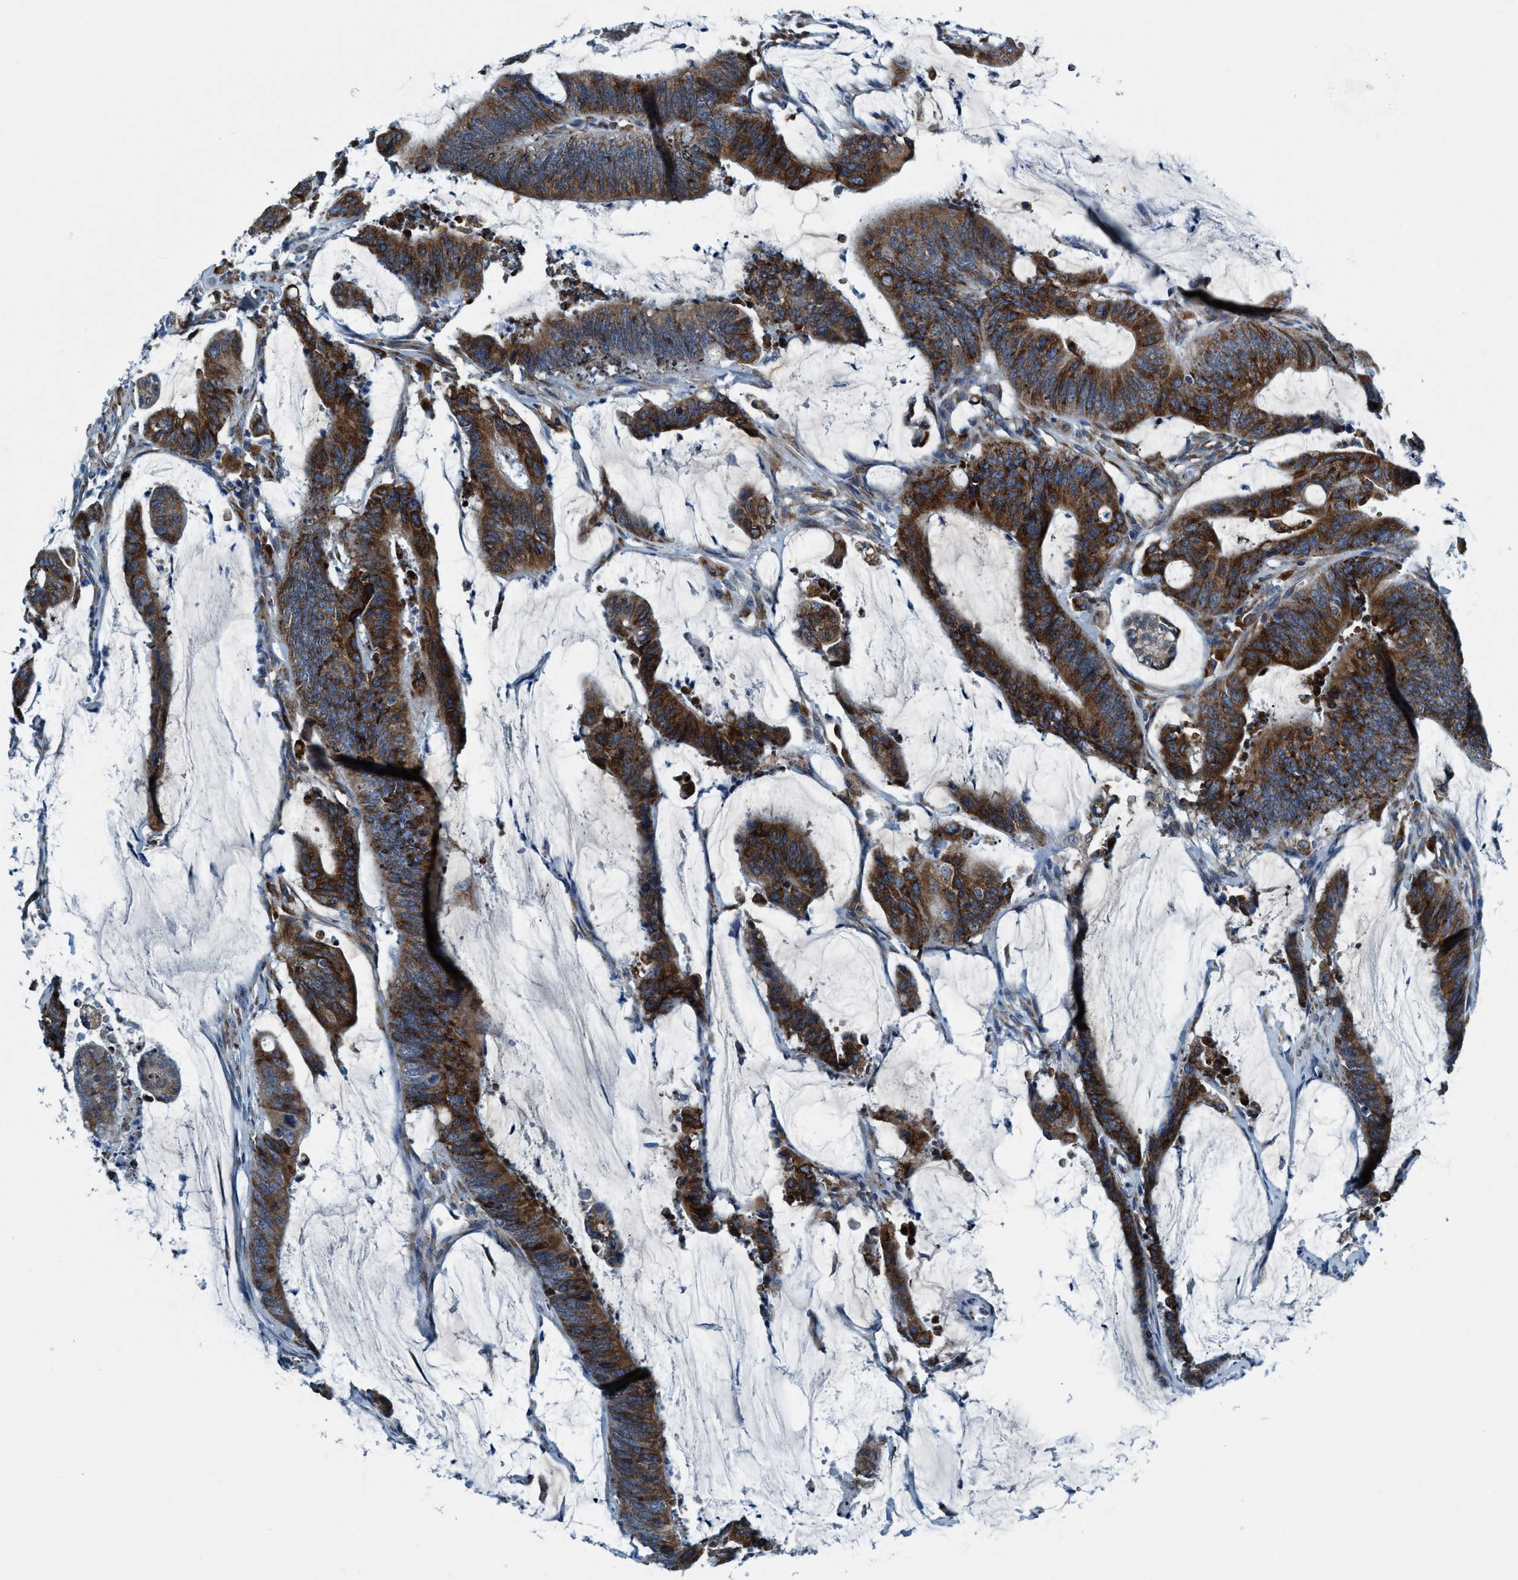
{"staining": {"intensity": "strong", "quantity": ">75%", "location": "cytoplasmic/membranous"}, "tissue": "colorectal cancer", "cell_type": "Tumor cells", "image_type": "cancer", "snomed": [{"axis": "morphology", "description": "Adenocarcinoma, NOS"}, {"axis": "topography", "description": "Rectum"}], "caption": "This micrograph demonstrates adenocarcinoma (colorectal) stained with IHC to label a protein in brown. The cytoplasmic/membranous of tumor cells show strong positivity for the protein. Nuclei are counter-stained blue.", "gene": "ARMC9", "patient": {"sex": "female", "age": 66}}